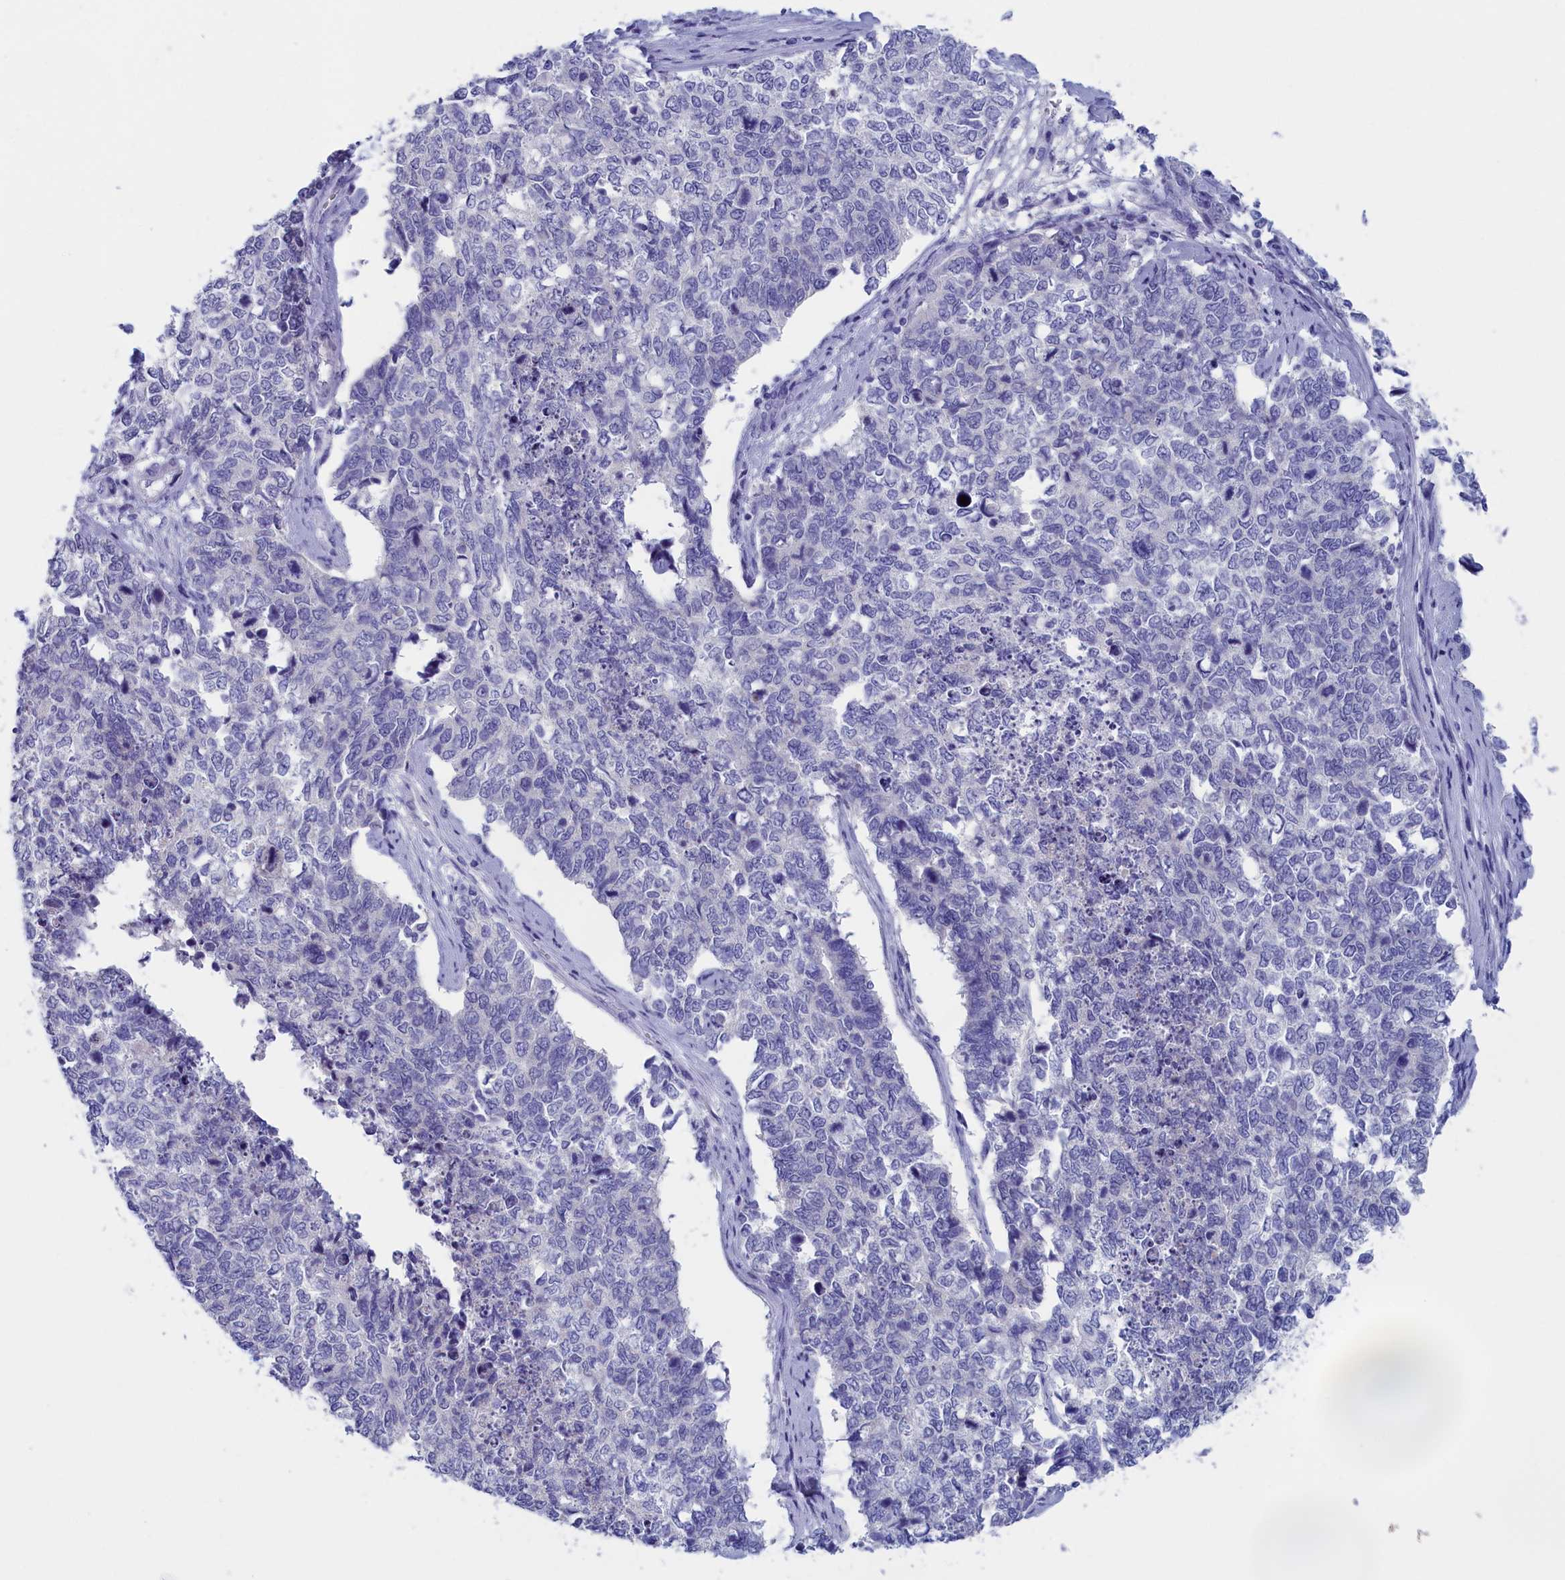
{"staining": {"intensity": "negative", "quantity": "none", "location": "none"}, "tissue": "cervical cancer", "cell_type": "Tumor cells", "image_type": "cancer", "snomed": [{"axis": "morphology", "description": "Squamous cell carcinoma, NOS"}, {"axis": "topography", "description": "Cervix"}], "caption": "Photomicrograph shows no protein expression in tumor cells of cervical cancer tissue.", "gene": "ANKRD2", "patient": {"sex": "female", "age": 63}}